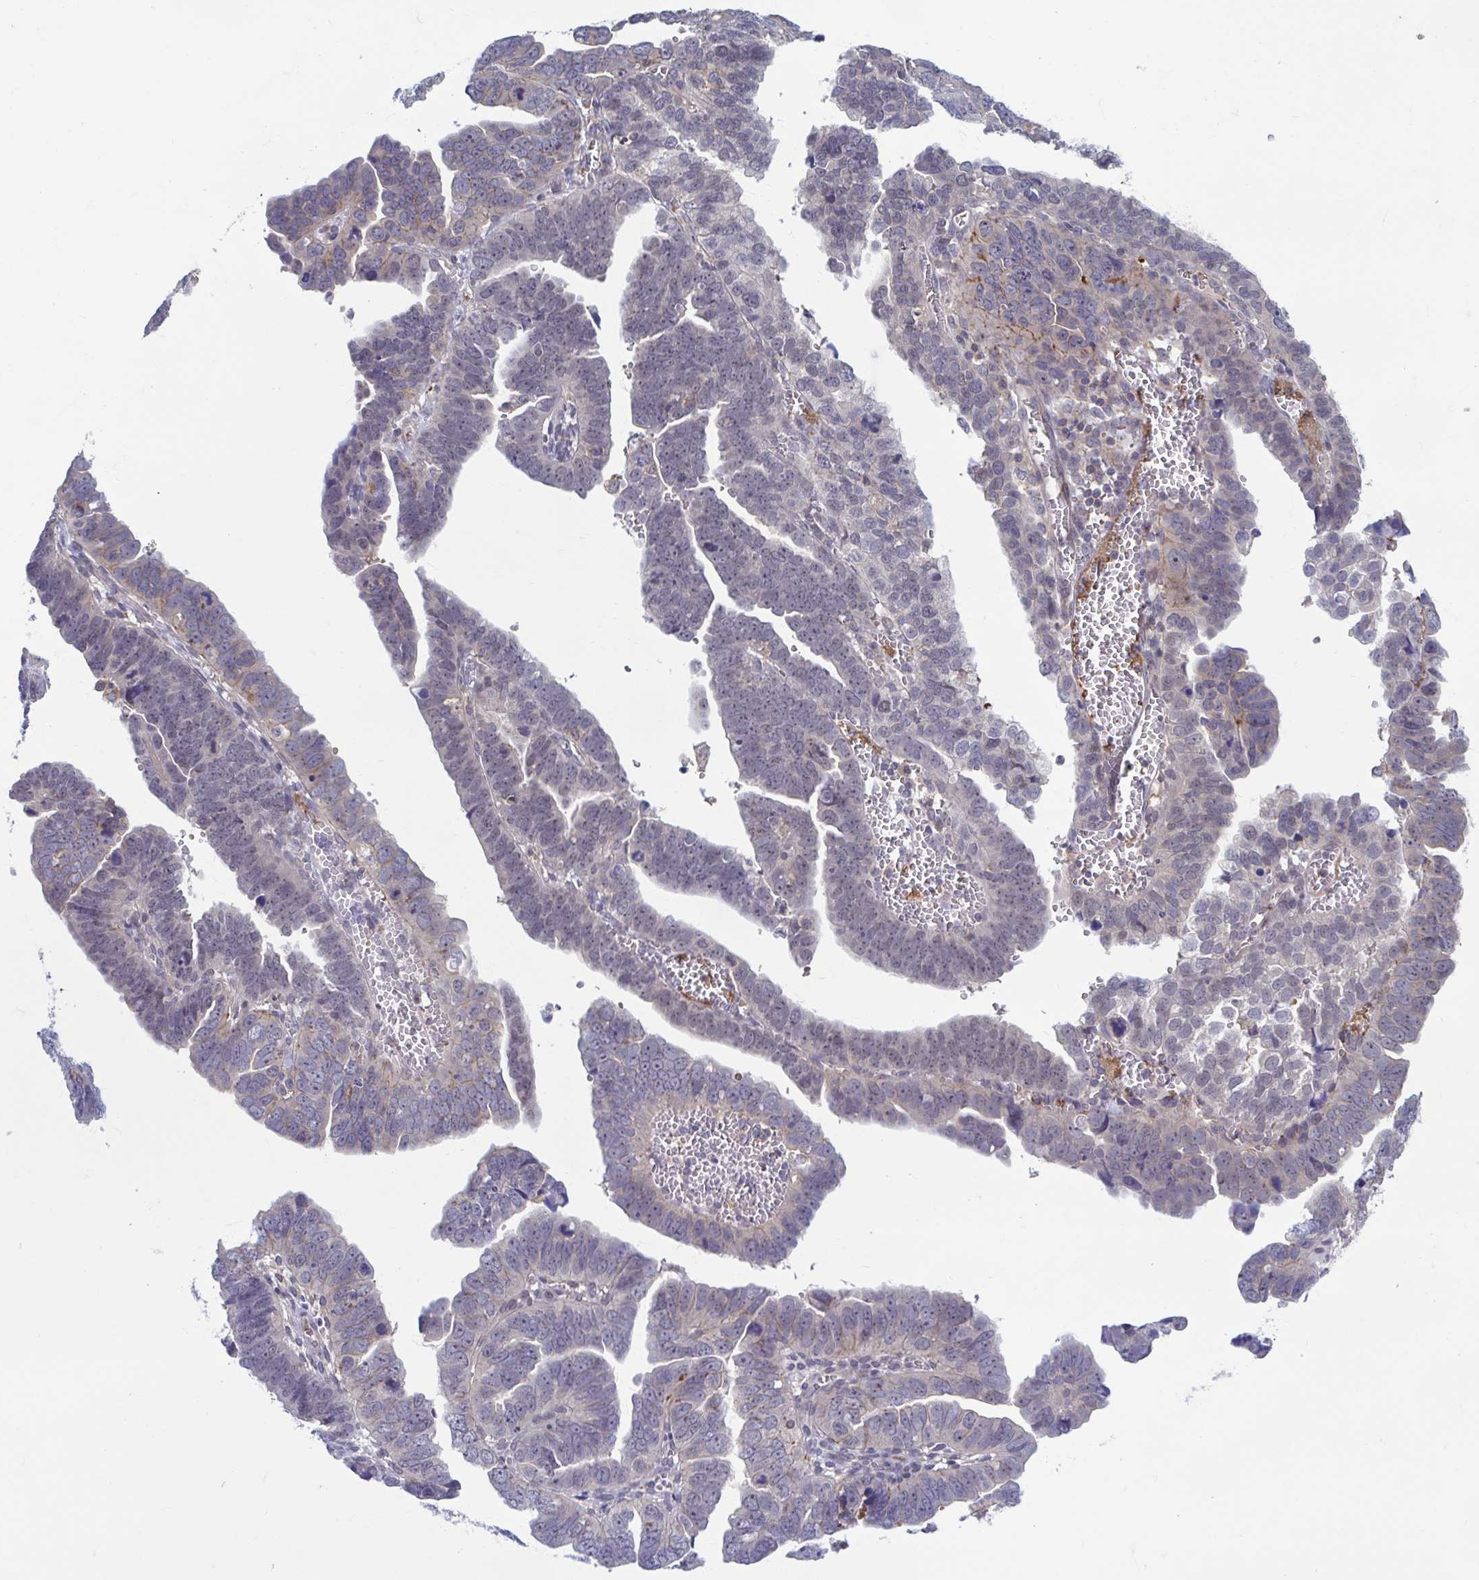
{"staining": {"intensity": "negative", "quantity": "none", "location": "none"}, "tissue": "endometrial cancer", "cell_type": "Tumor cells", "image_type": "cancer", "snomed": [{"axis": "morphology", "description": "Adenocarcinoma, NOS"}, {"axis": "topography", "description": "Endometrium"}], "caption": "The immunohistochemistry (IHC) image has no significant positivity in tumor cells of endometrial cancer (adenocarcinoma) tissue.", "gene": "LRRC38", "patient": {"sex": "female", "age": 75}}